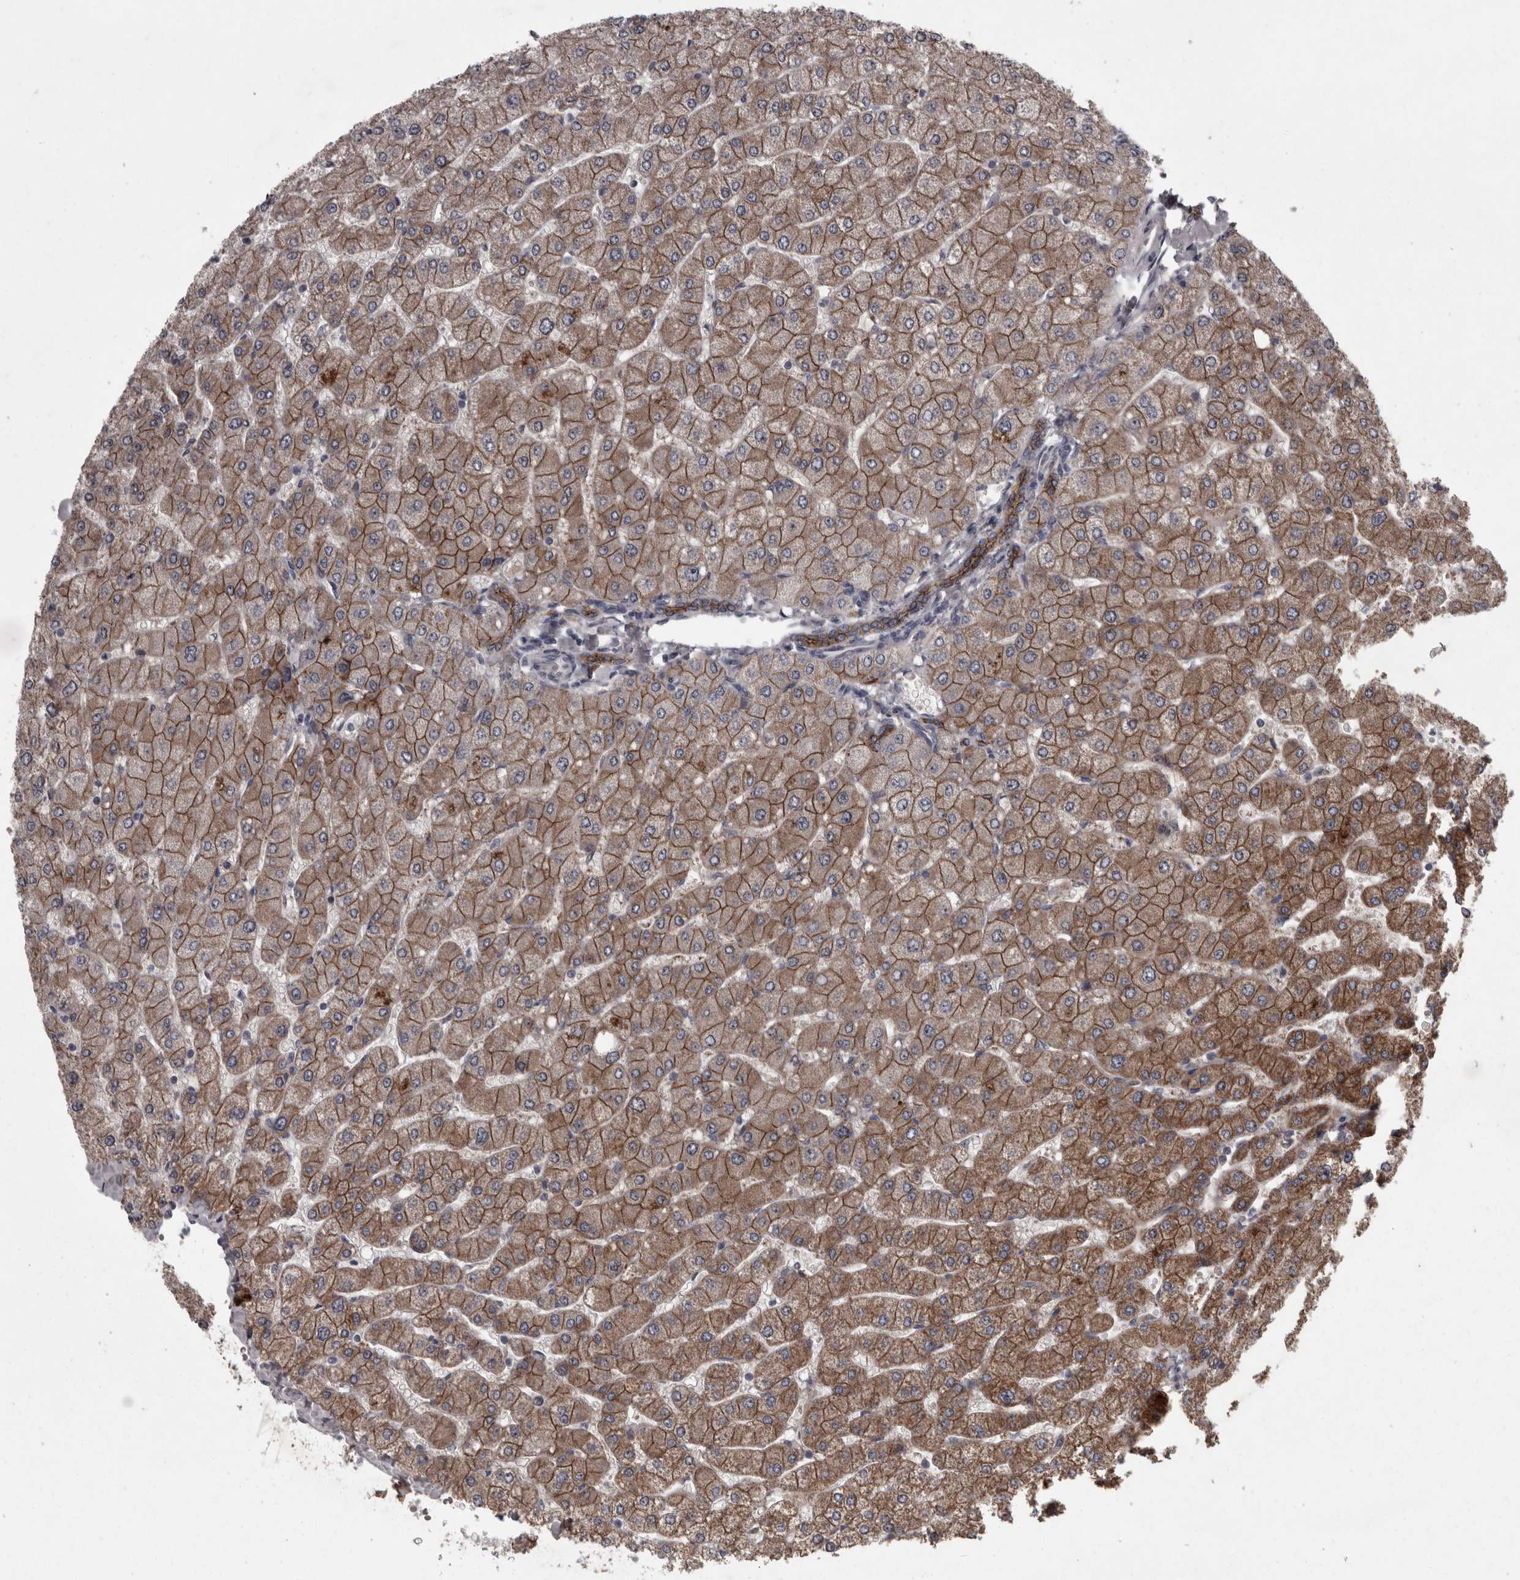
{"staining": {"intensity": "moderate", "quantity": ">75%", "location": "cytoplasmic/membranous"}, "tissue": "liver", "cell_type": "Cholangiocytes", "image_type": "normal", "snomed": [{"axis": "morphology", "description": "Normal tissue, NOS"}, {"axis": "topography", "description": "Liver"}], "caption": "High-power microscopy captured an immunohistochemistry histopathology image of normal liver, revealing moderate cytoplasmic/membranous expression in approximately >75% of cholangiocytes.", "gene": "PCDH17", "patient": {"sex": "male", "age": 55}}